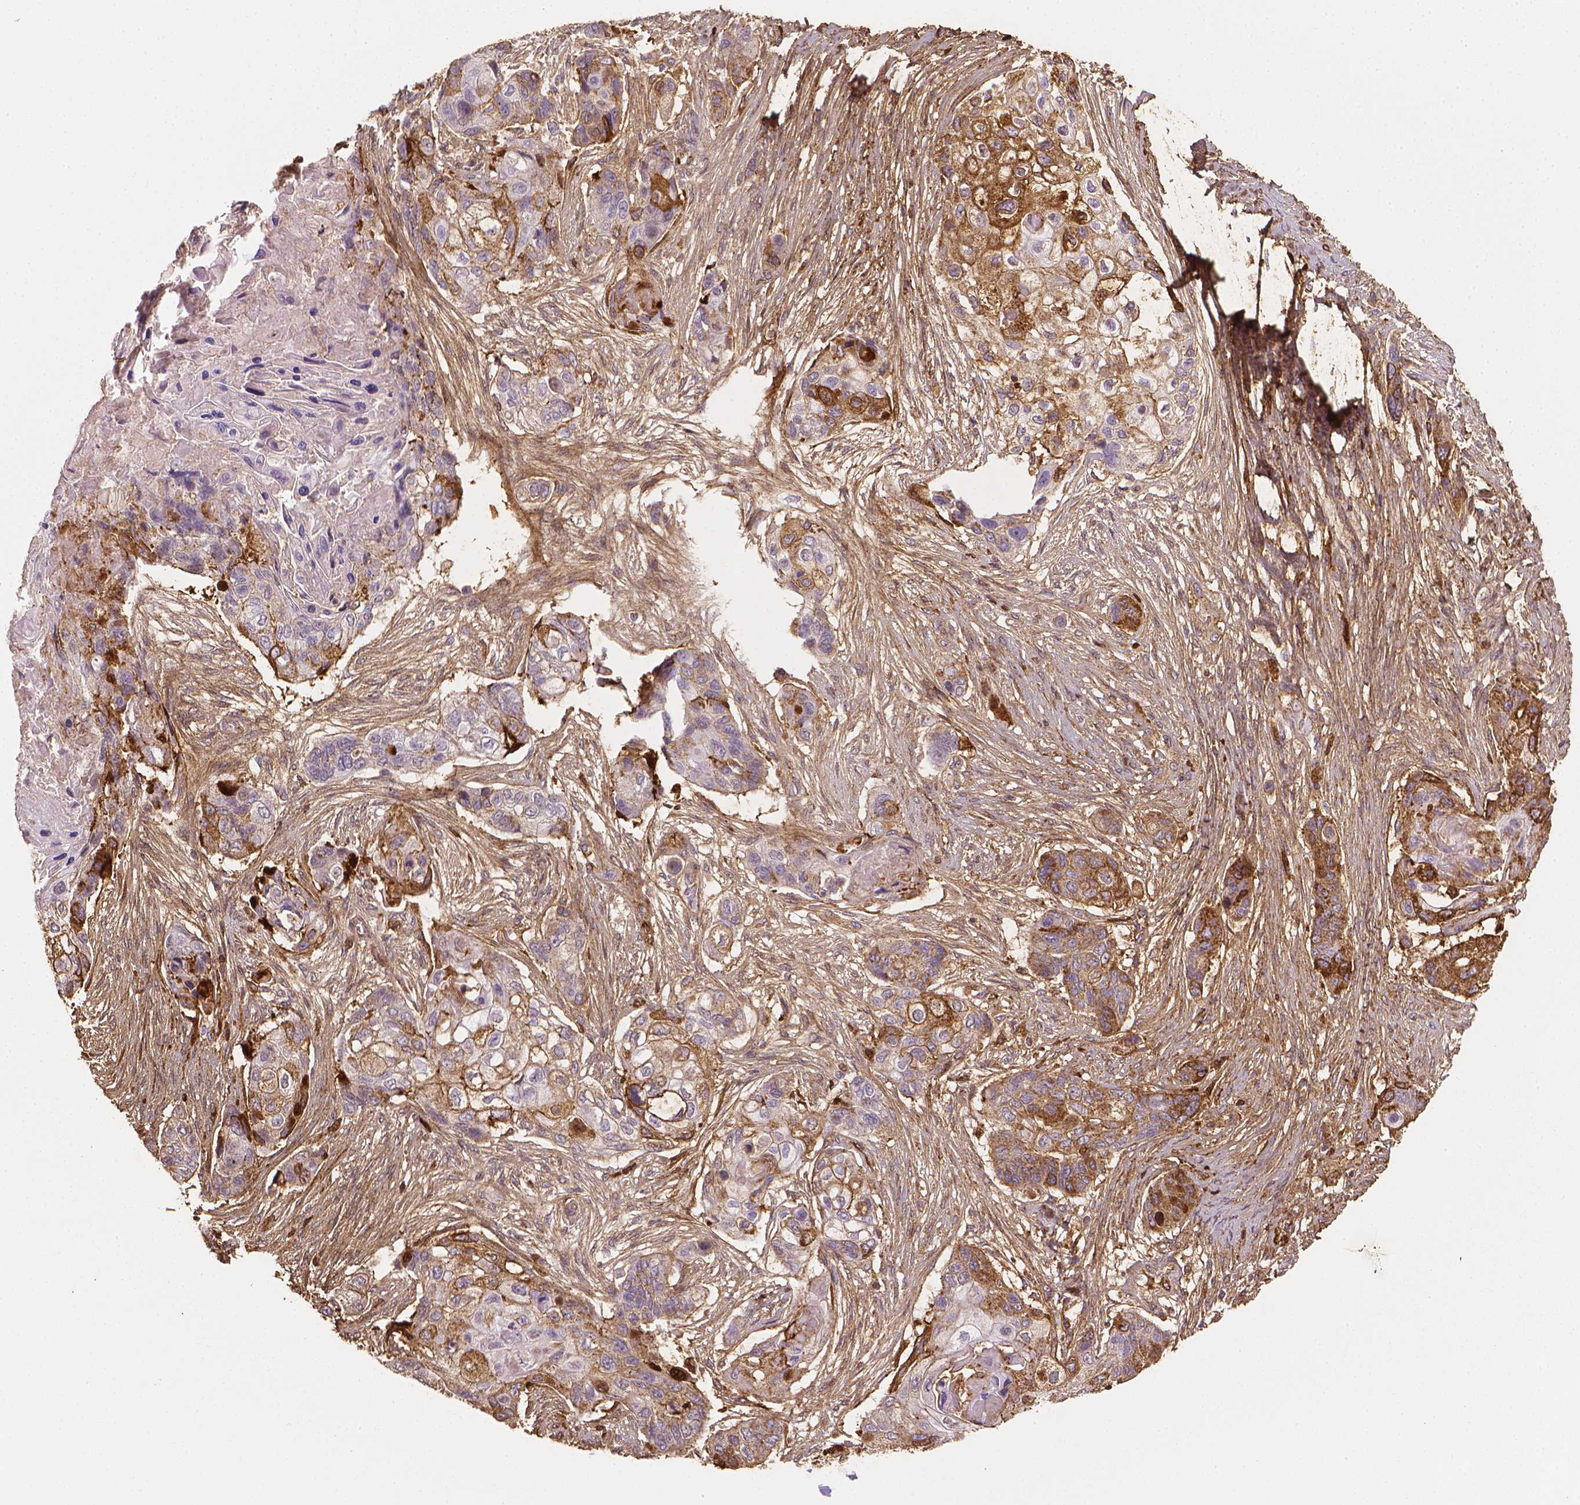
{"staining": {"intensity": "moderate", "quantity": "25%-75%", "location": "cytoplasmic/membranous"}, "tissue": "lung cancer", "cell_type": "Tumor cells", "image_type": "cancer", "snomed": [{"axis": "morphology", "description": "Squamous cell carcinoma, NOS"}, {"axis": "topography", "description": "Lung"}], "caption": "This is a micrograph of IHC staining of squamous cell carcinoma (lung), which shows moderate positivity in the cytoplasmic/membranous of tumor cells.", "gene": "DCN", "patient": {"sex": "male", "age": 69}}